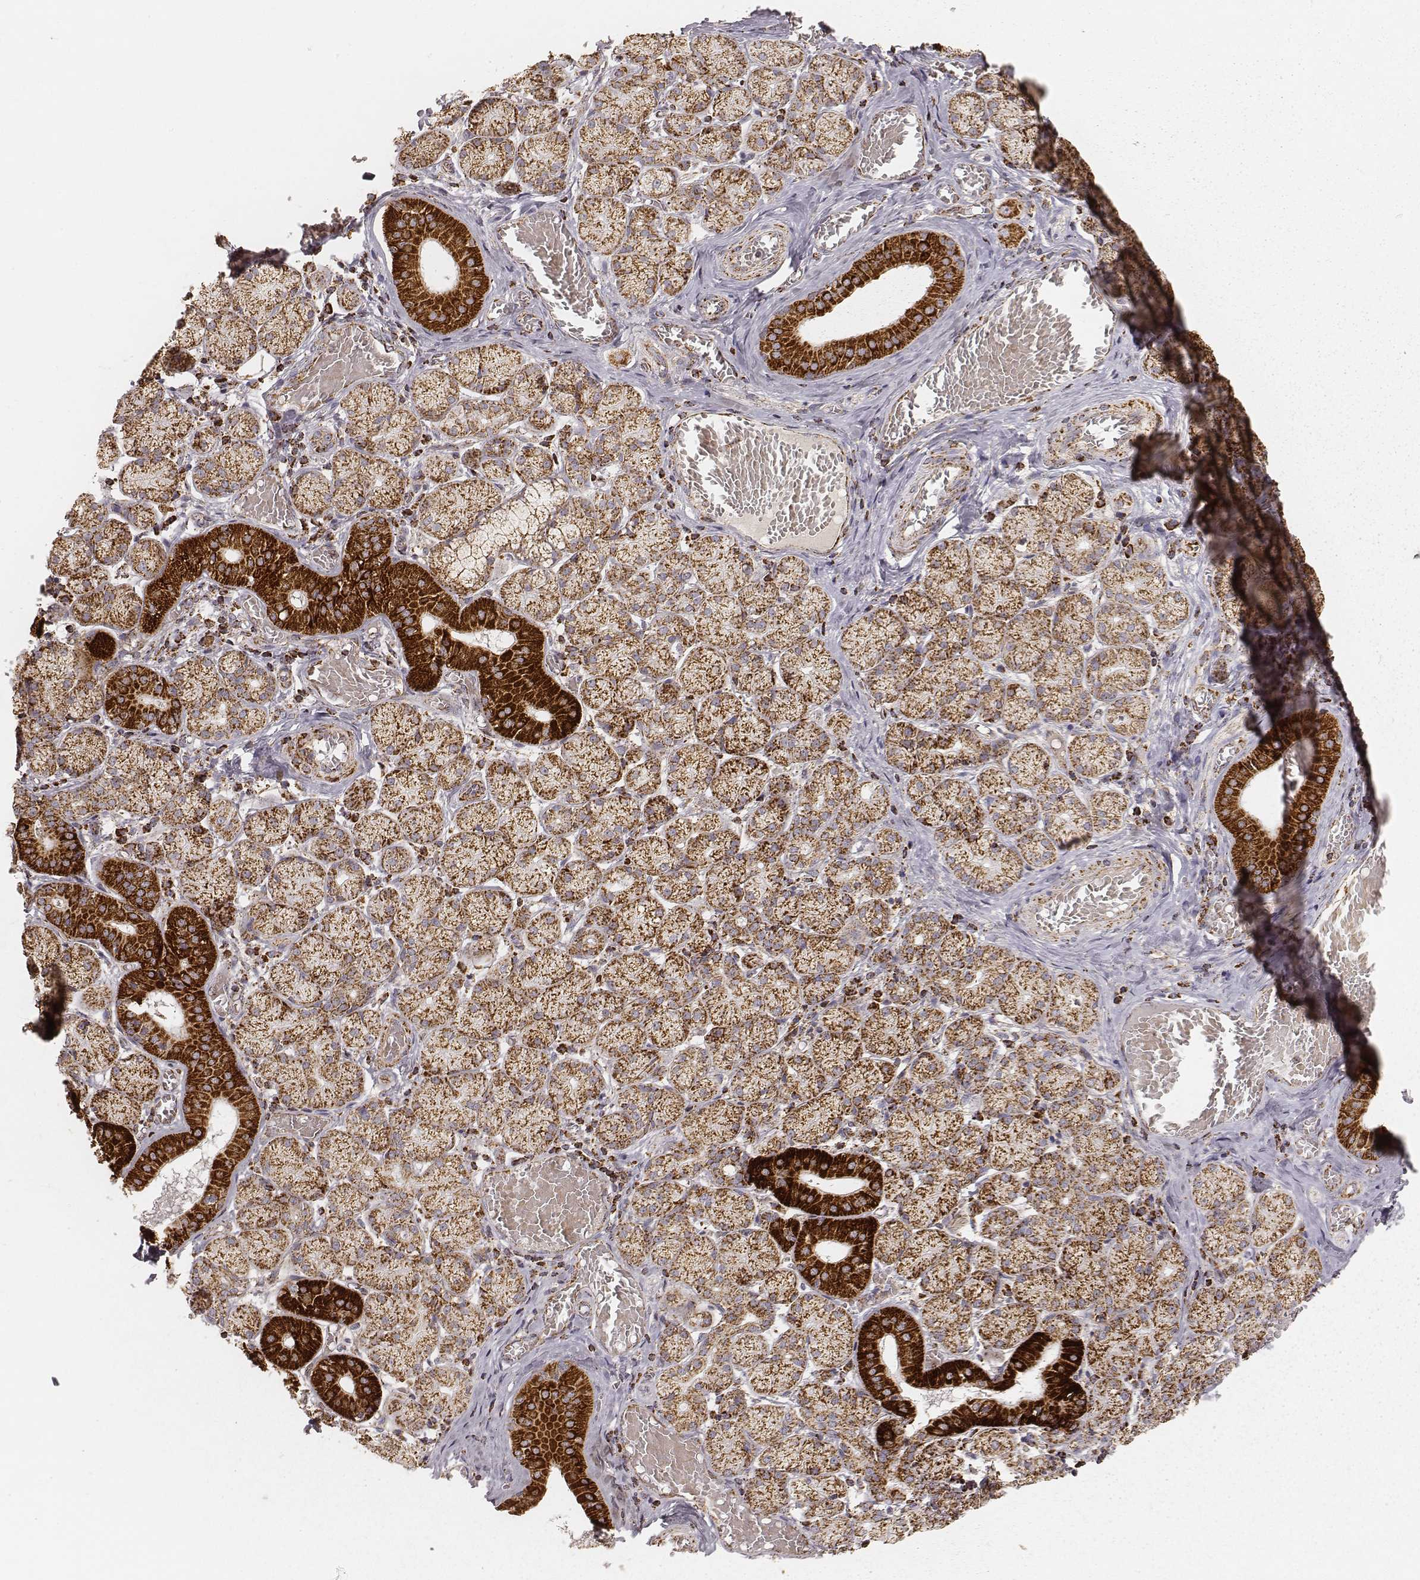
{"staining": {"intensity": "strong", "quantity": ">75%", "location": "cytoplasmic/membranous"}, "tissue": "salivary gland", "cell_type": "Glandular cells", "image_type": "normal", "snomed": [{"axis": "morphology", "description": "Normal tissue, NOS"}, {"axis": "topography", "description": "Salivary gland"}, {"axis": "topography", "description": "Peripheral nerve tissue"}], "caption": "A high-resolution micrograph shows immunohistochemistry (IHC) staining of unremarkable salivary gland, which shows strong cytoplasmic/membranous expression in approximately >75% of glandular cells.", "gene": "CS", "patient": {"sex": "female", "age": 24}}